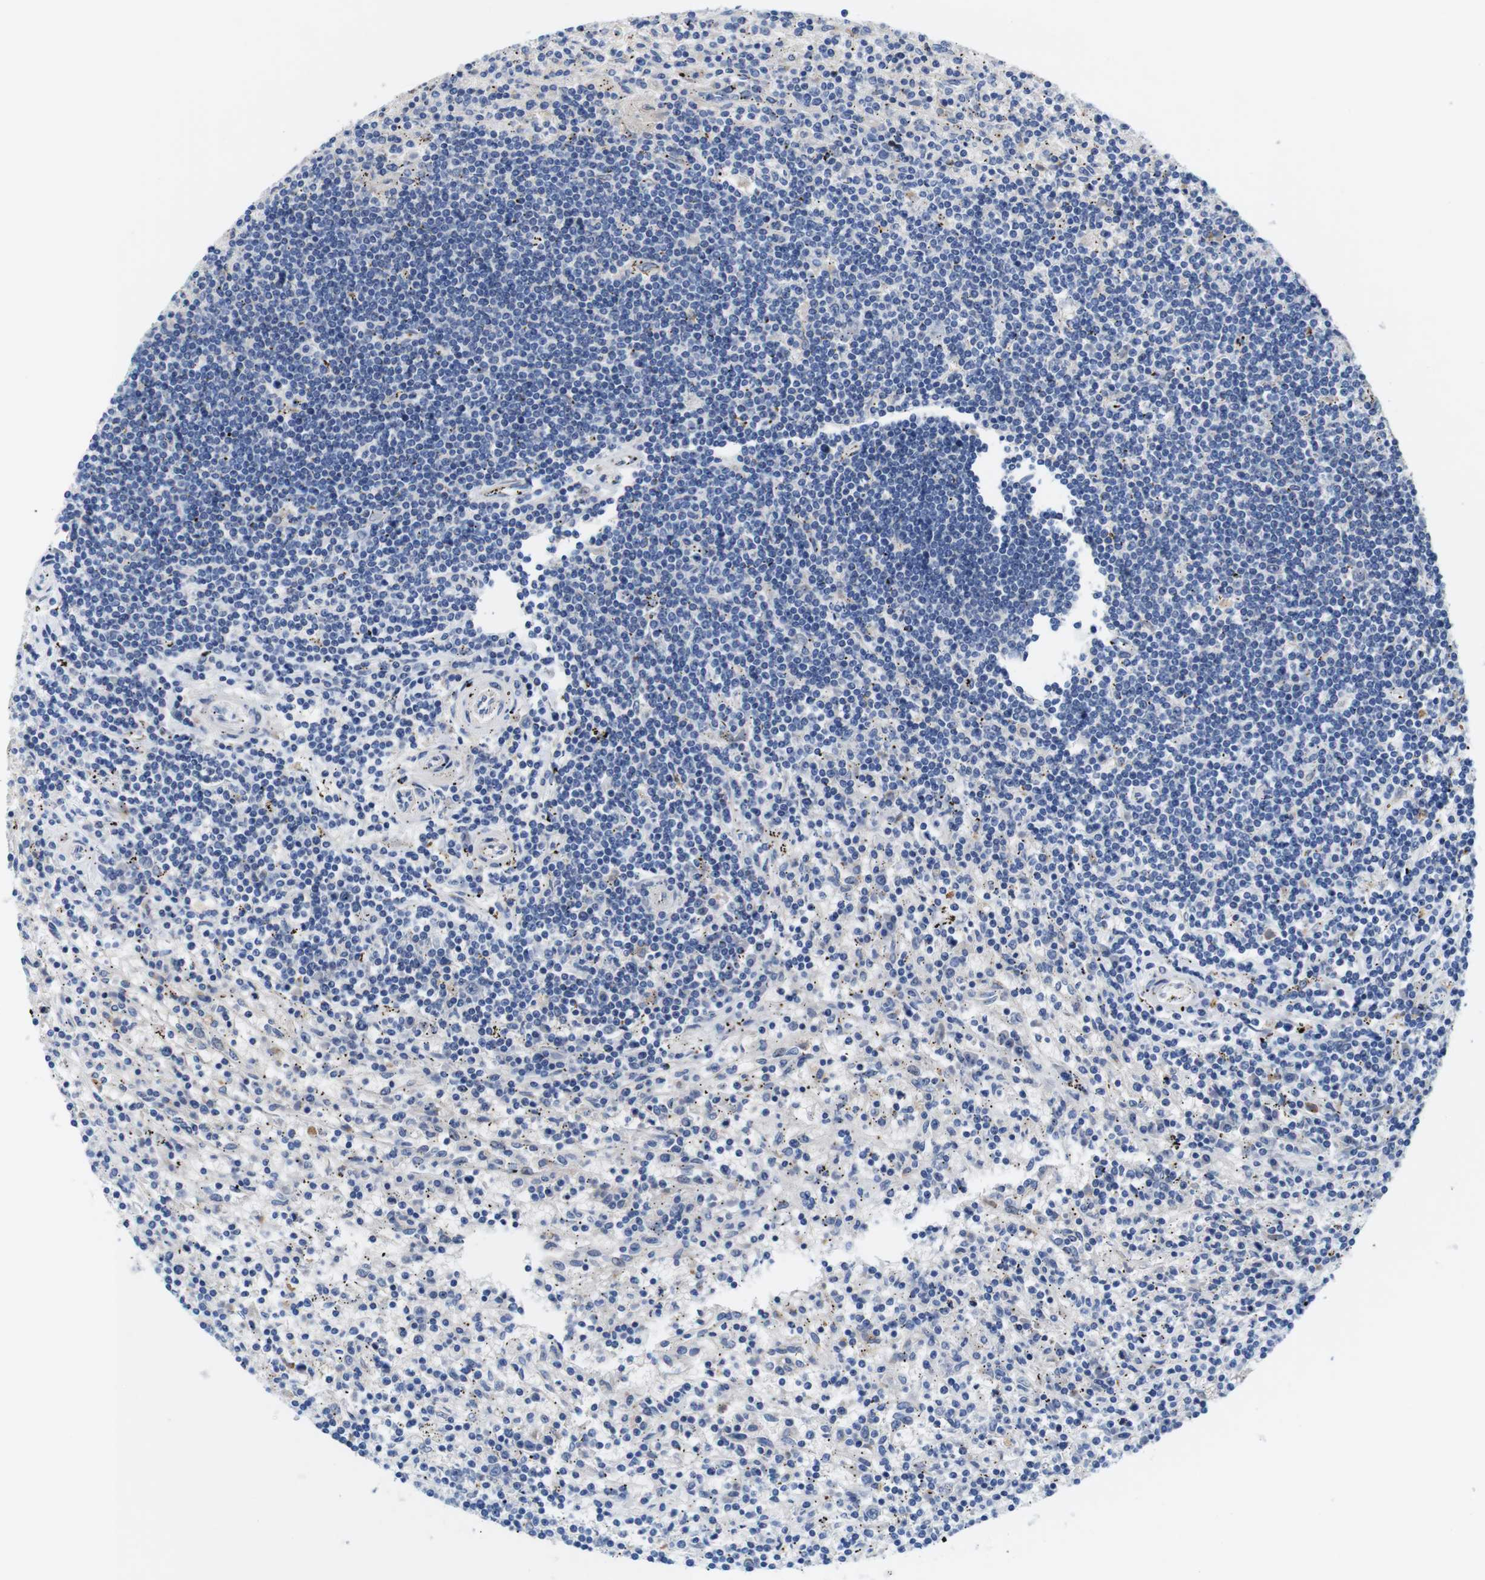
{"staining": {"intensity": "negative", "quantity": "none", "location": "none"}, "tissue": "lymphoma", "cell_type": "Tumor cells", "image_type": "cancer", "snomed": [{"axis": "morphology", "description": "Malignant lymphoma, non-Hodgkin's type, Low grade"}, {"axis": "topography", "description": "Spleen"}], "caption": "Lymphoma stained for a protein using immunohistochemistry shows no positivity tumor cells.", "gene": "C1RL", "patient": {"sex": "male", "age": 76}}